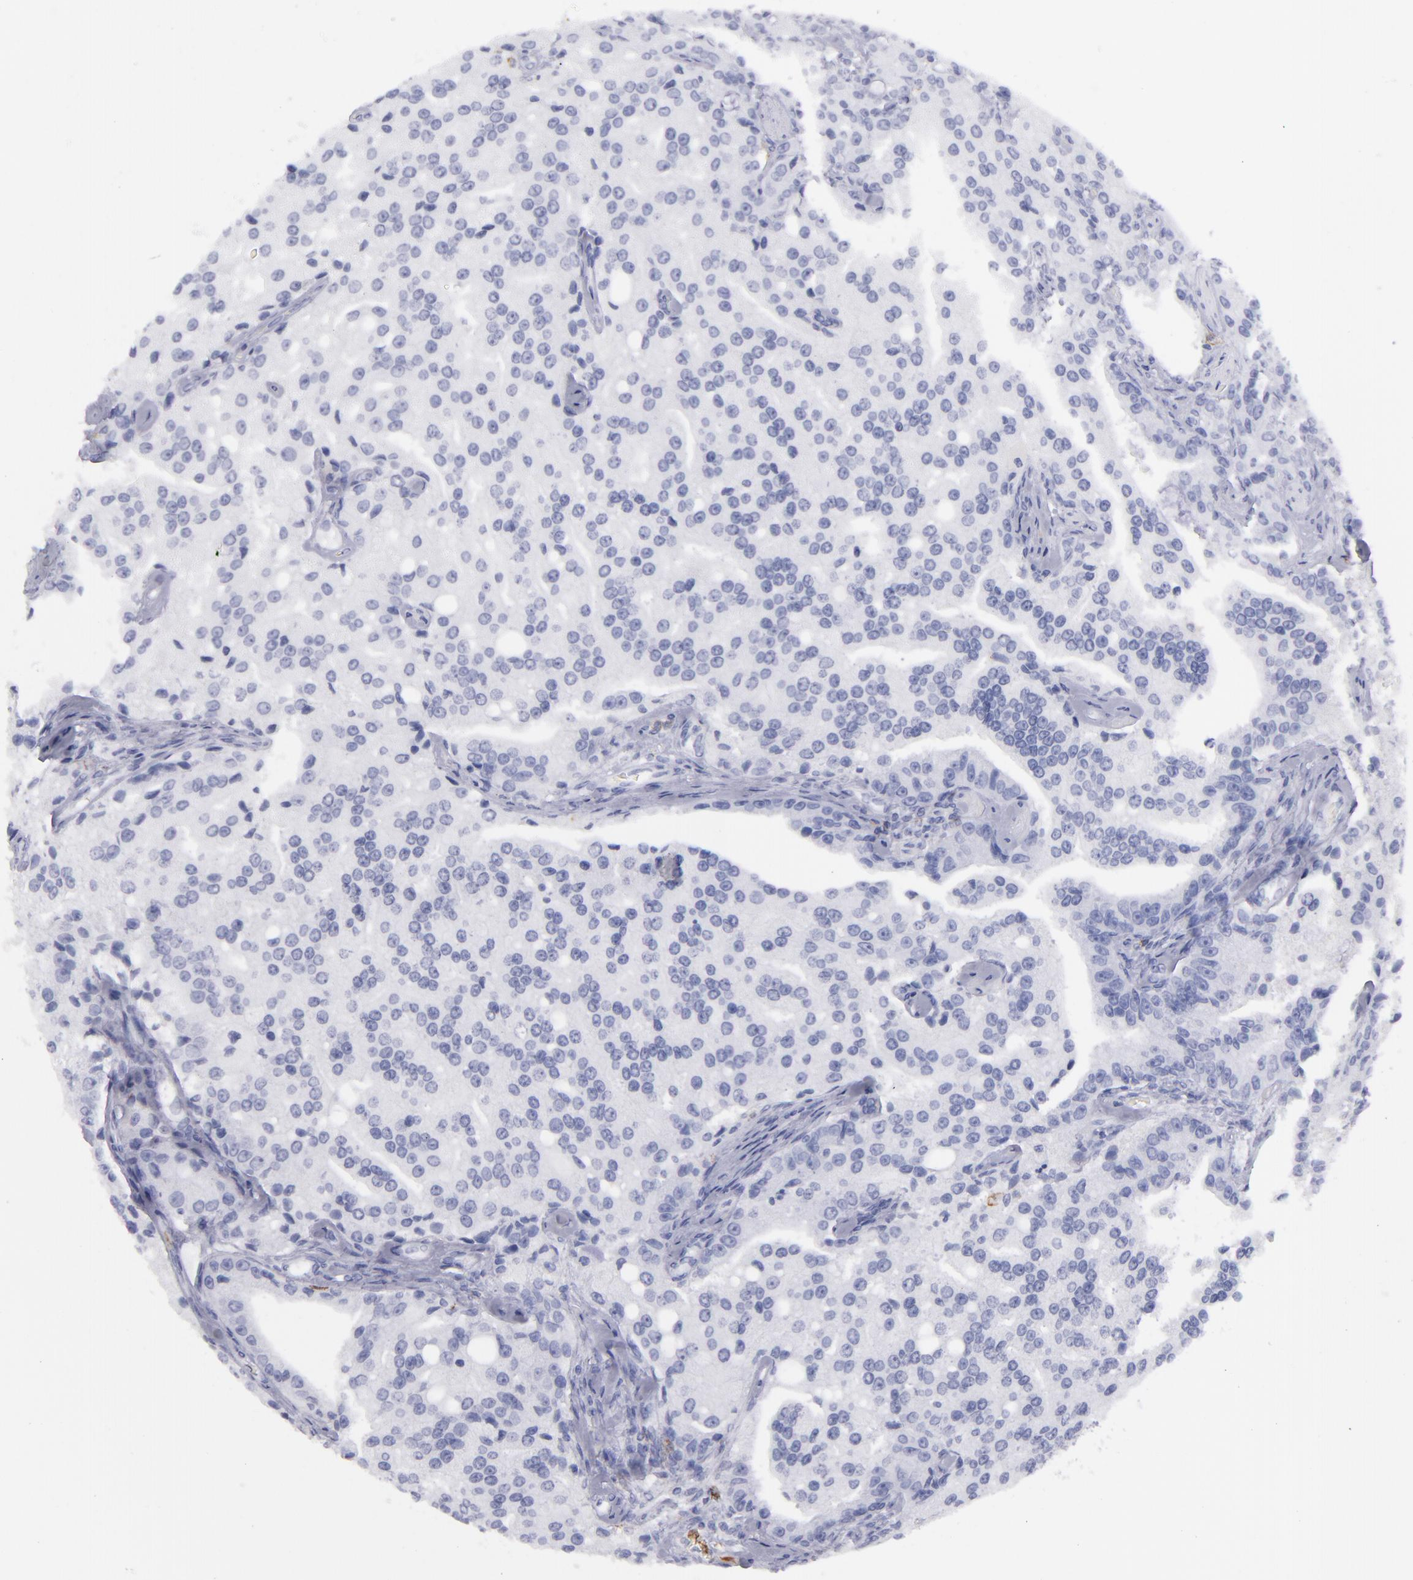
{"staining": {"intensity": "negative", "quantity": "none", "location": "none"}, "tissue": "prostate cancer", "cell_type": "Tumor cells", "image_type": "cancer", "snomed": [{"axis": "morphology", "description": "Adenocarcinoma, Medium grade"}, {"axis": "topography", "description": "Prostate"}], "caption": "IHC photomicrograph of medium-grade adenocarcinoma (prostate) stained for a protein (brown), which reveals no staining in tumor cells.", "gene": "SELPLG", "patient": {"sex": "male", "age": 72}}